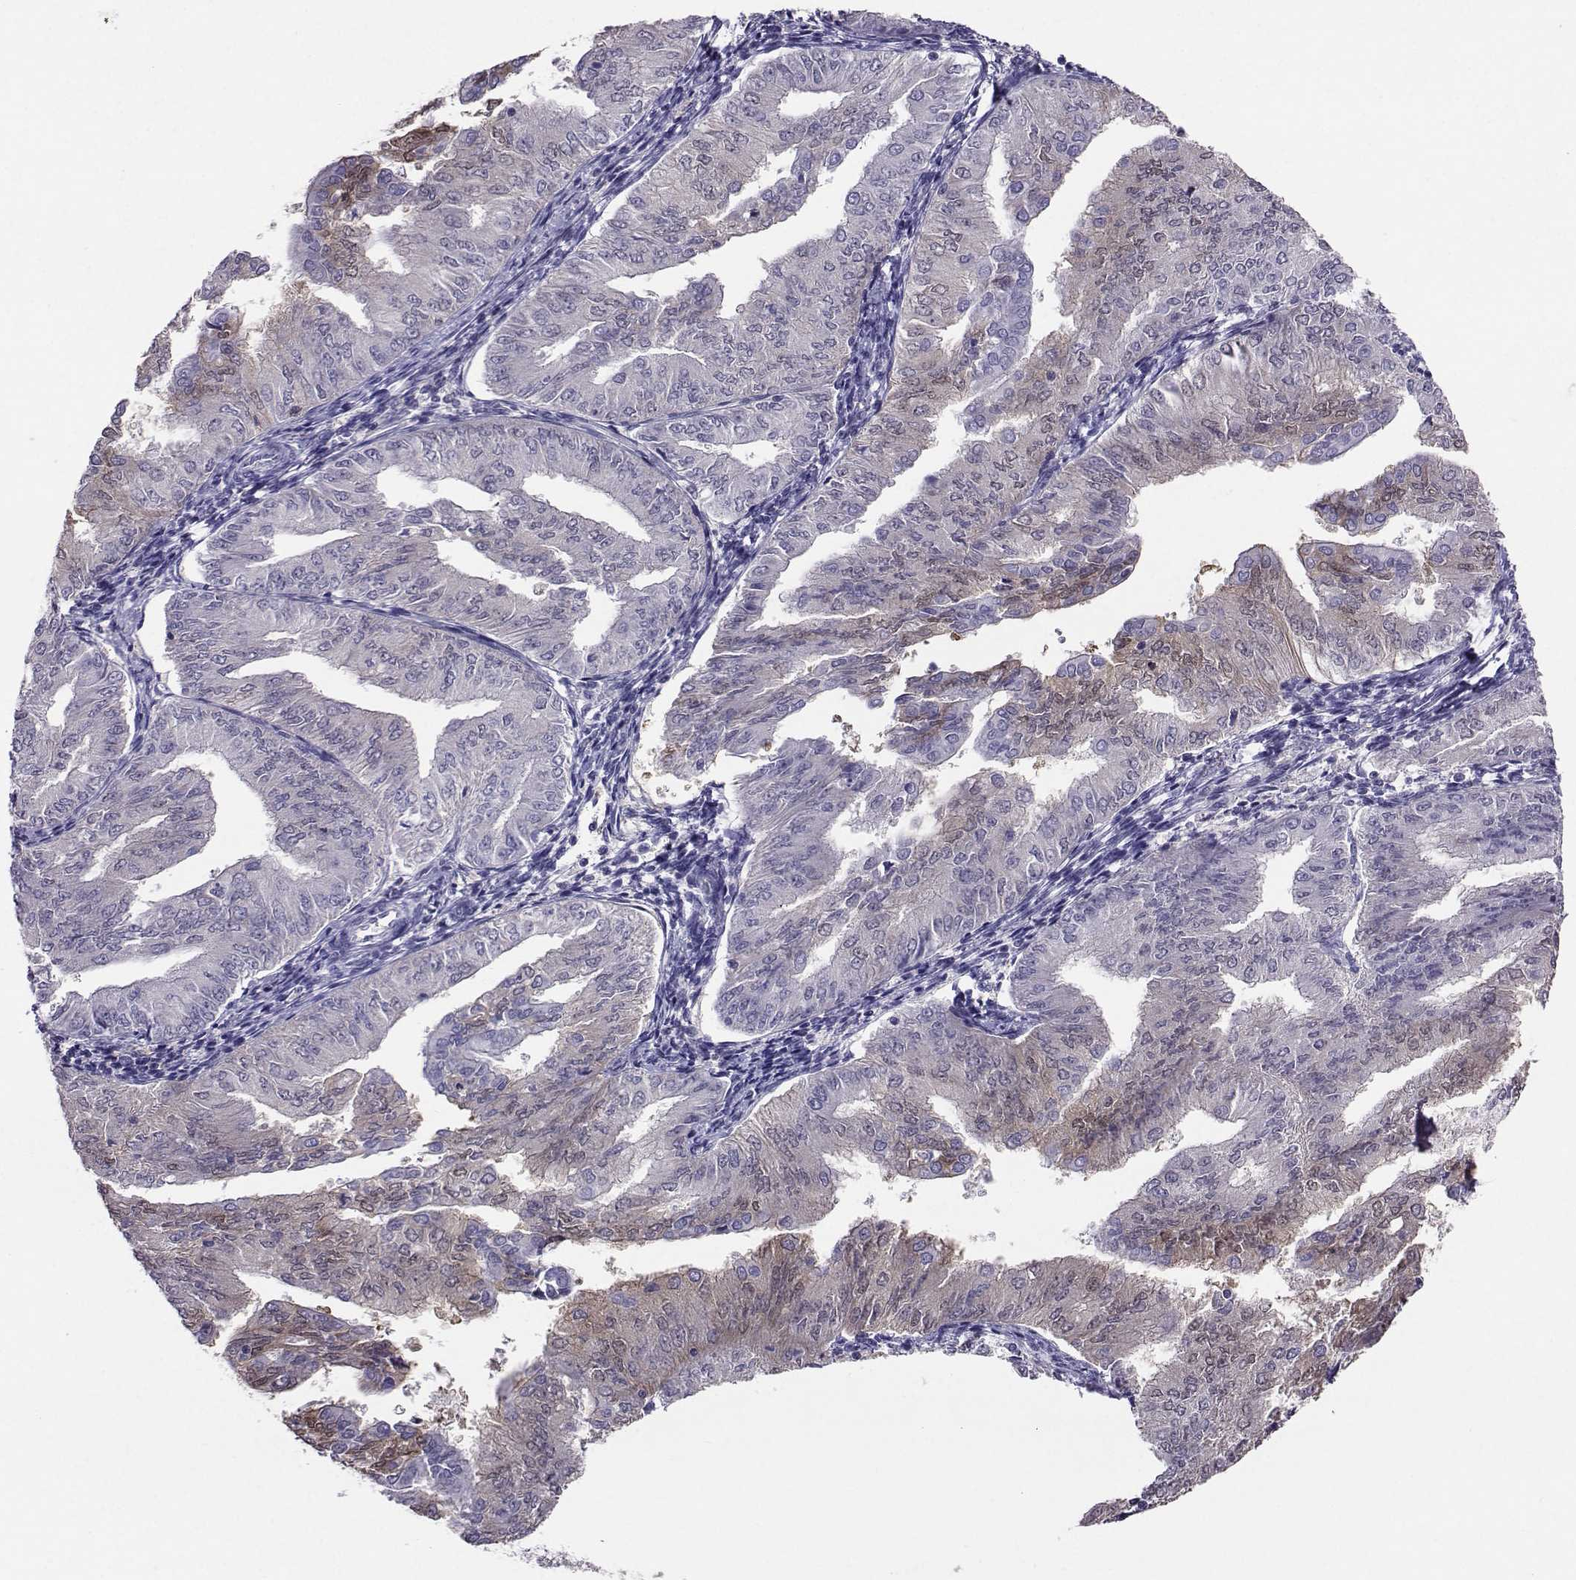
{"staining": {"intensity": "negative", "quantity": "none", "location": "none"}, "tissue": "endometrial cancer", "cell_type": "Tumor cells", "image_type": "cancer", "snomed": [{"axis": "morphology", "description": "Adenocarcinoma, NOS"}, {"axis": "topography", "description": "Endometrium"}], "caption": "DAB (3,3'-diaminobenzidine) immunohistochemical staining of endometrial adenocarcinoma demonstrates no significant staining in tumor cells.", "gene": "PGK1", "patient": {"sex": "female", "age": 53}}